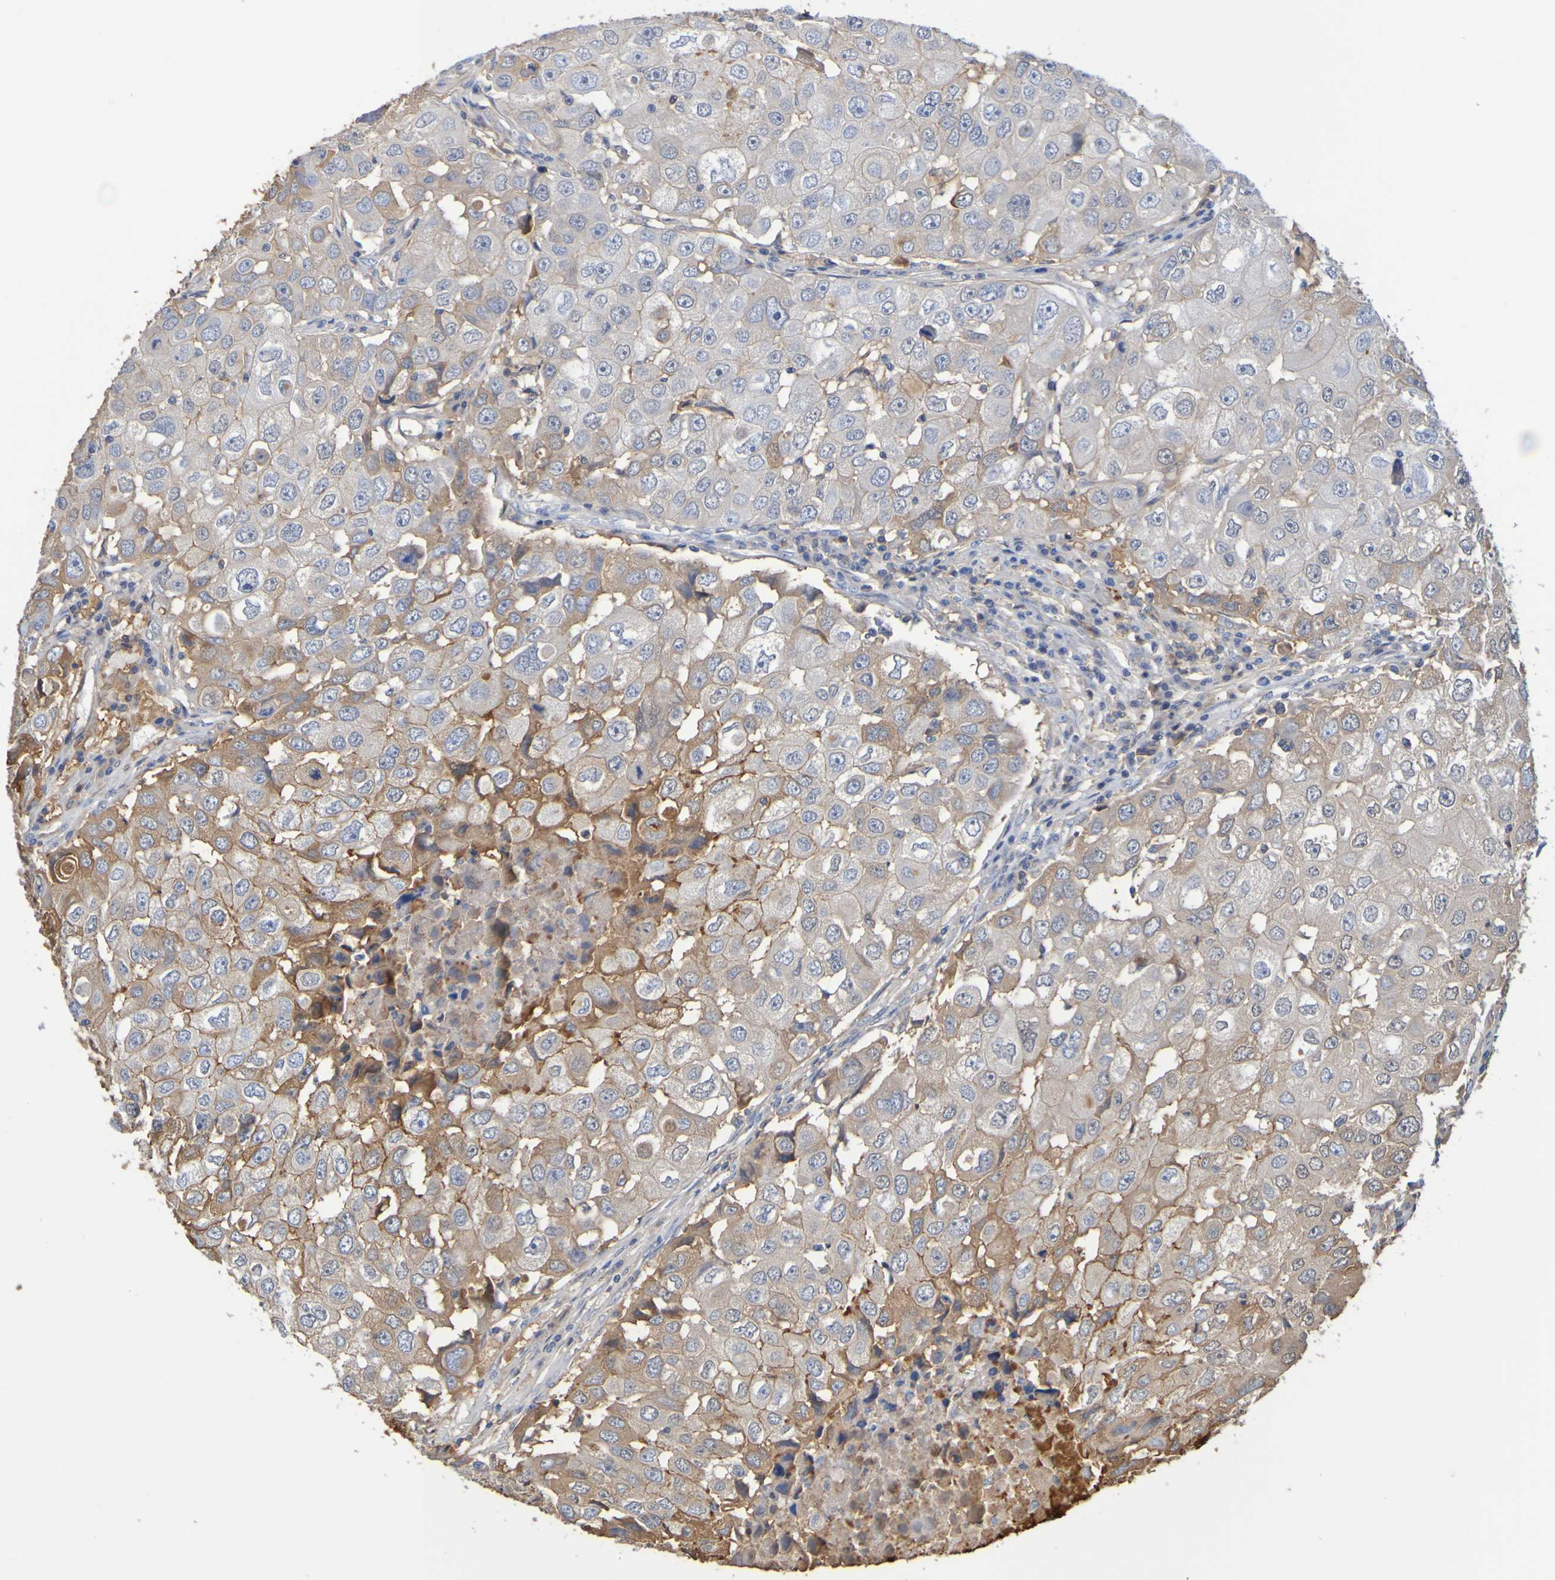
{"staining": {"intensity": "moderate", "quantity": "25%-75%", "location": "cytoplasmic/membranous"}, "tissue": "breast cancer", "cell_type": "Tumor cells", "image_type": "cancer", "snomed": [{"axis": "morphology", "description": "Duct carcinoma"}, {"axis": "topography", "description": "Breast"}], "caption": "Tumor cells demonstrate moderate cytoplasmic/membranous staining in about 25%-75% of cells in breast cancer. (Brightfield microscopy of DAB IHC at high magnification).", "gene": "GAB3", "patient": {"sex": "female", "age": 27}}